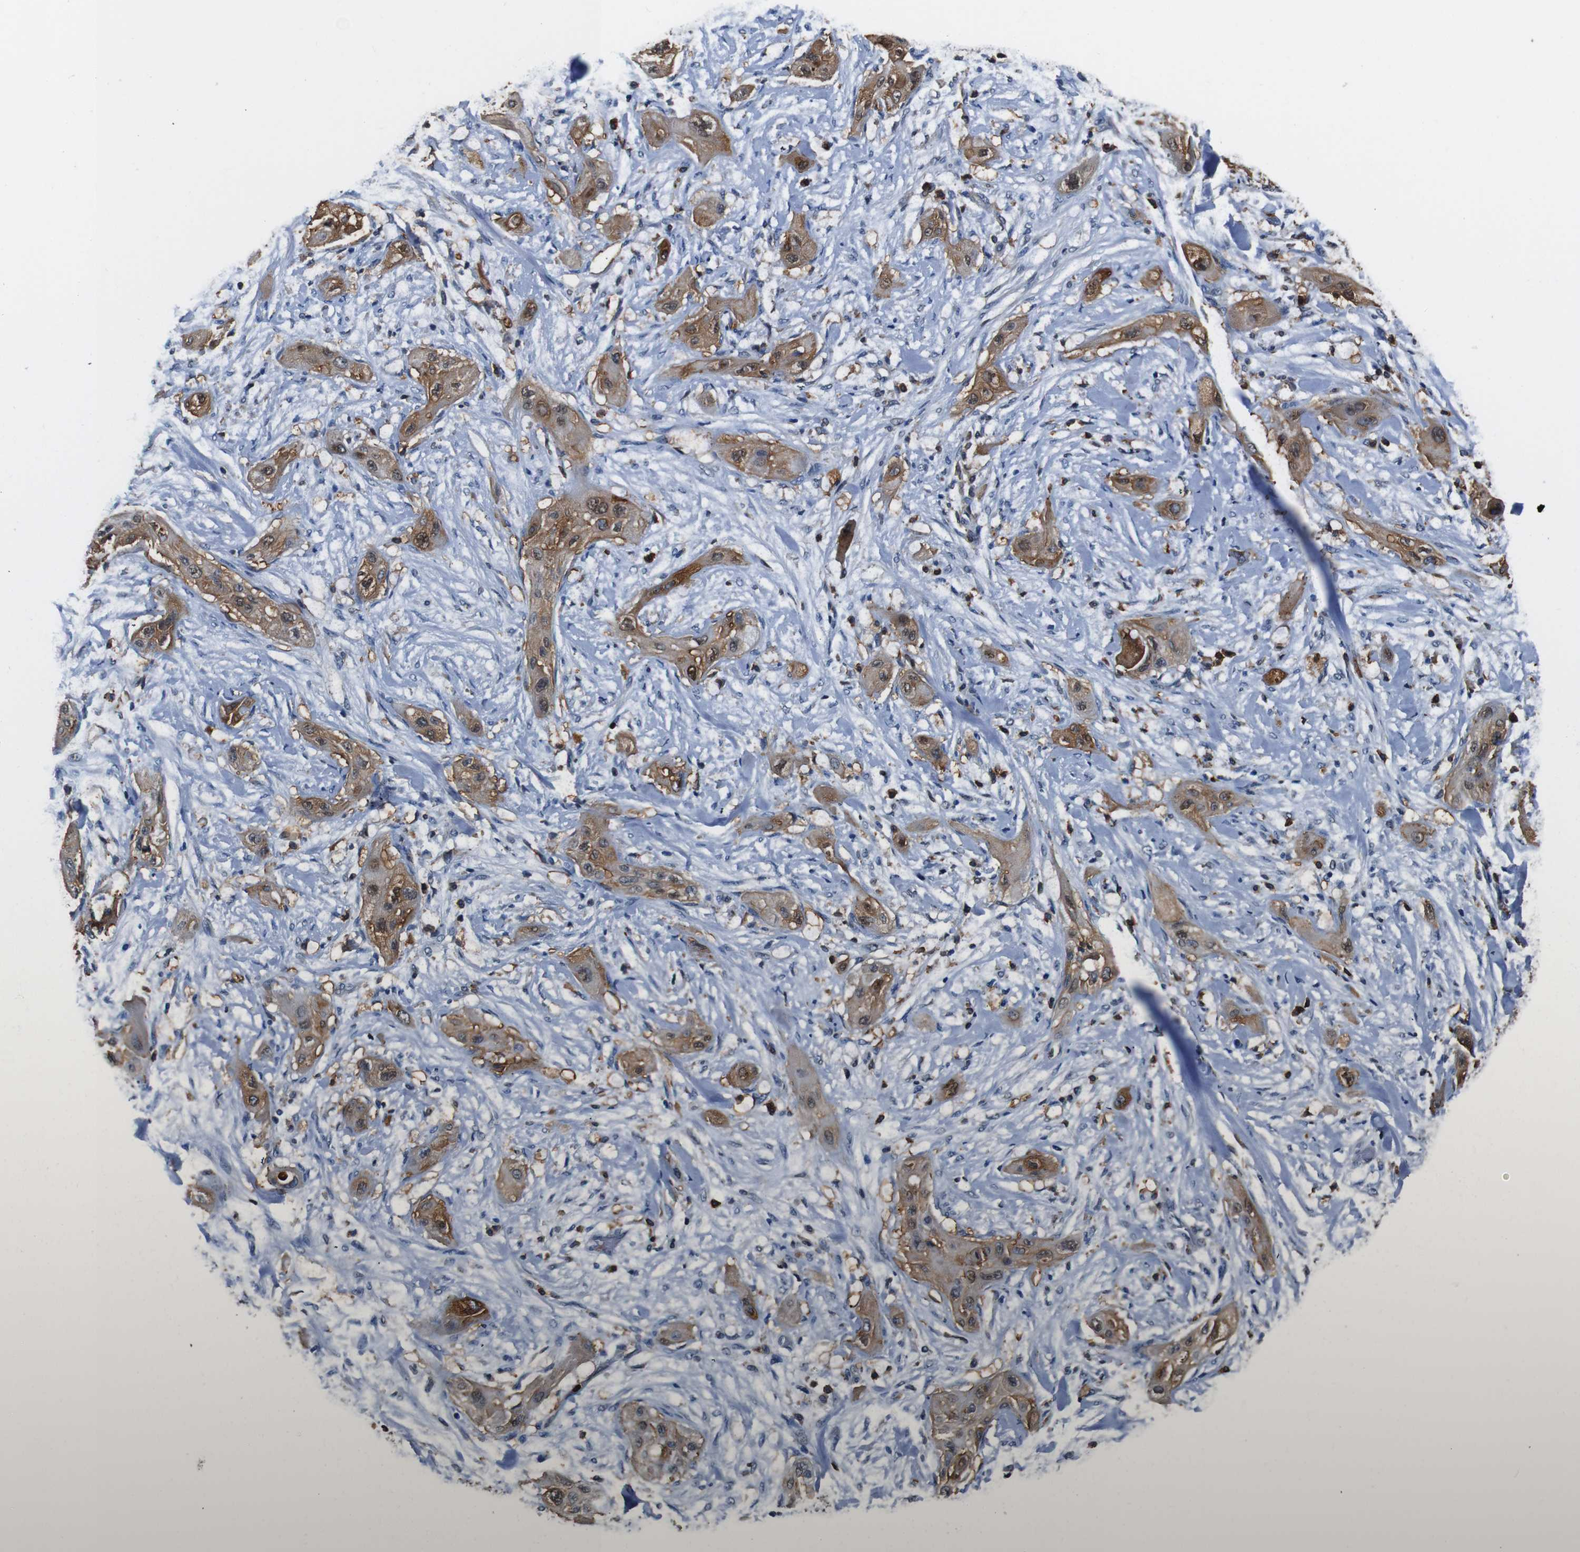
{"staining": {"intensity": "moderate", "quantity": ">75%", "location": "cytoplasmic/membranous"}, "tissue": "lung cancer", "cell_type": "Tumor cells", "image_type": "cancer", "snomed": [{"axis": "morphology", "description": "Squamous cell carcinoma, NOS"}, {"axis": "topography", "description": "Lung"}], "caption": "Immunohistochemistry staining of lung squamous cell carcinoma, which reveals medium levels of moderate cytoplasmic/membranous positivity in approximately >75% of tumor cells indicating moderate cytoplasmic/membranous protein positivity. The staining was performed using DAB (3,3'-diaminobenzidine) (brown) for protein detection and nuclei were counterstained in hematoxylin (blue).", "gene": "ANXA1", "patient": {"sex": "female", "age": 47}}